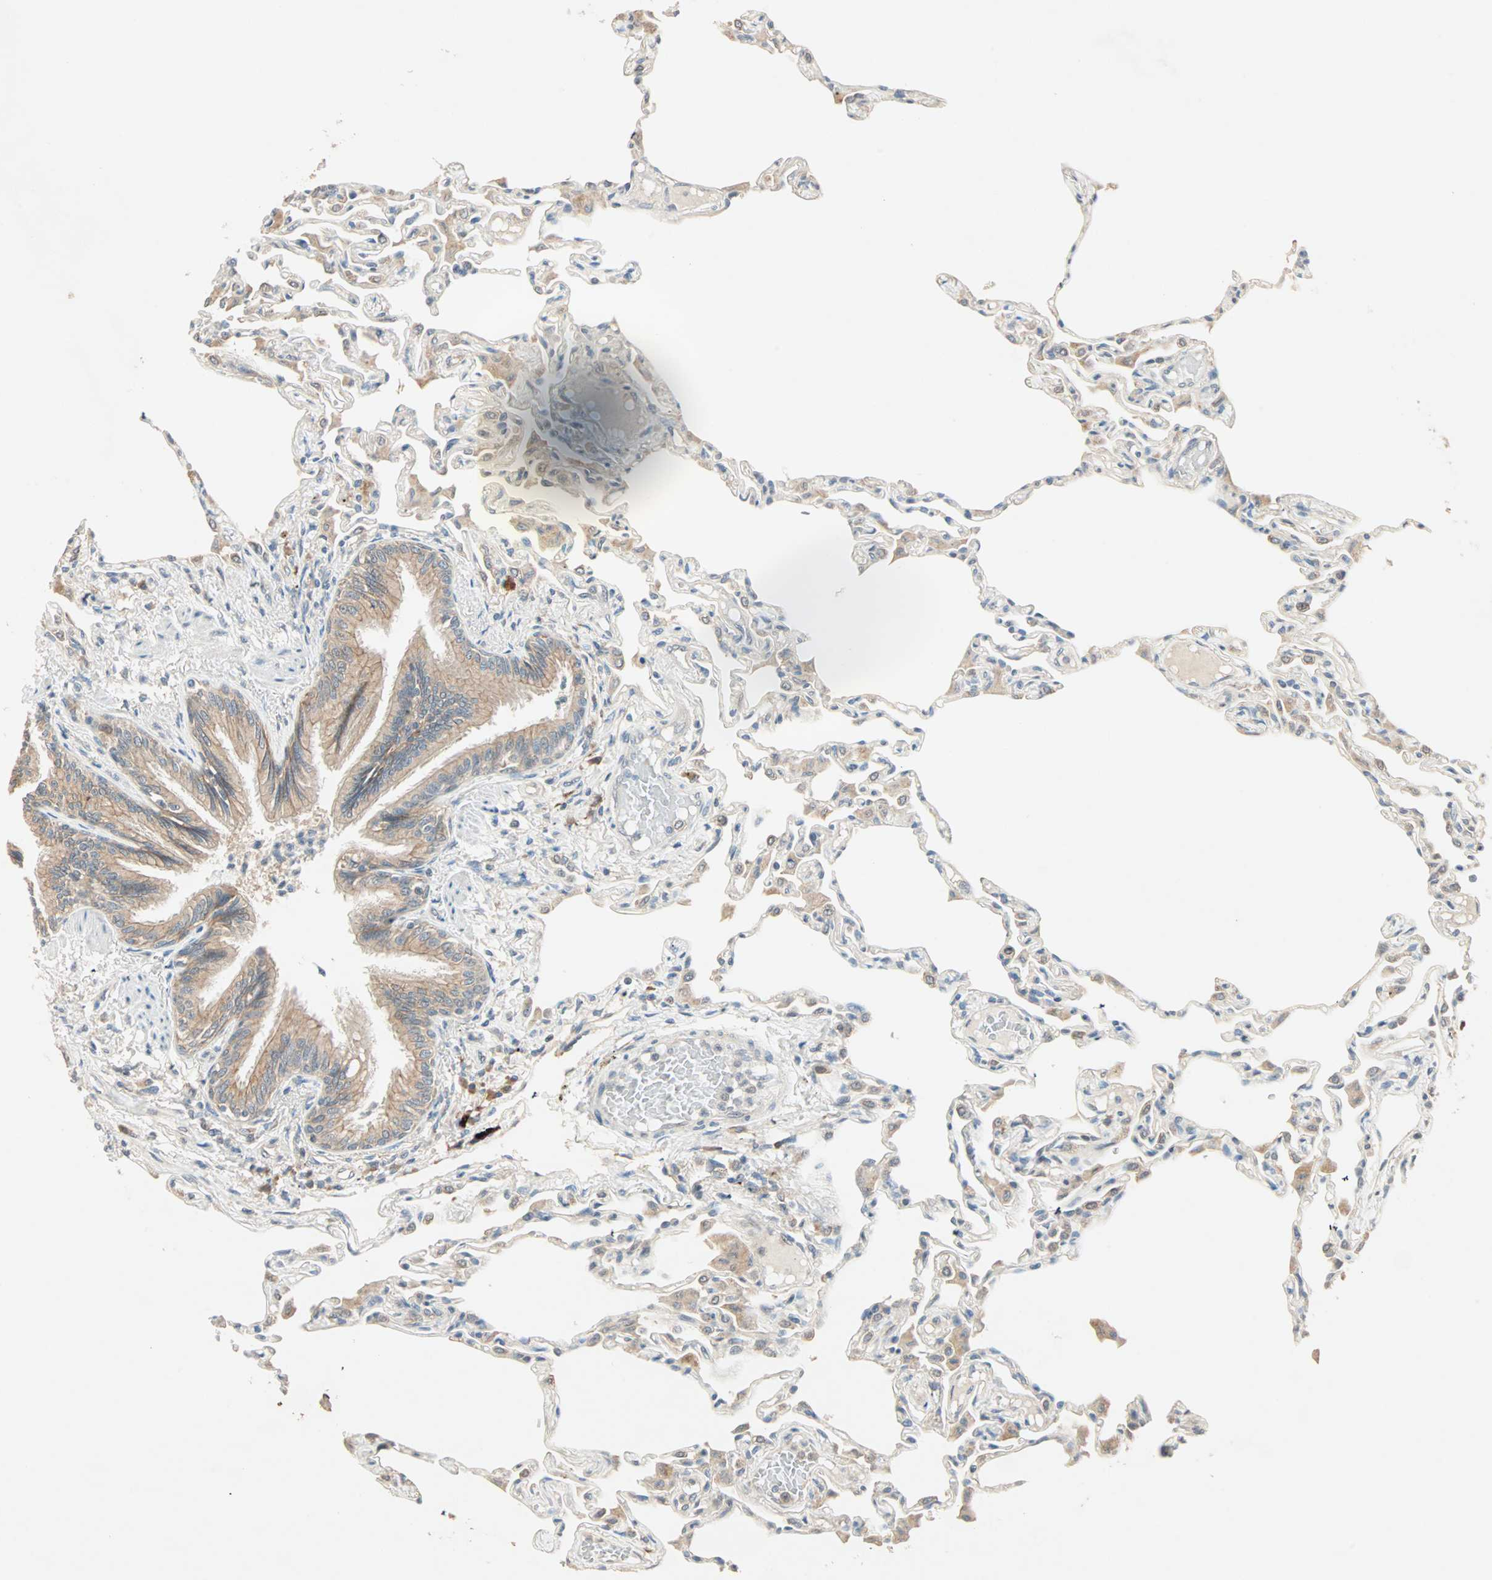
{"staining": {"intensity": "weak", "quantity": "25%-75%", "location": "cytoplasmic/membranous"}, "tissue": "lung", "cell_type": "Alveolar cells", "image_type": "normal", "snomed": [{"axis": "morphology", "description": "Normal tissue, NOS"}, {"axis": "topography", "description": "Lung"}], "caption": "Immunohistochemistry (DAB) staining of unremarkable lung displays weak cytoplasmic/membranous protein staining in about 25%-75% of alveolar cells. (DAB = brown stain, brightfield microscopy at high magnification).", "gene": "TTF2", "patient": {"sex": "female", "age": 49}}